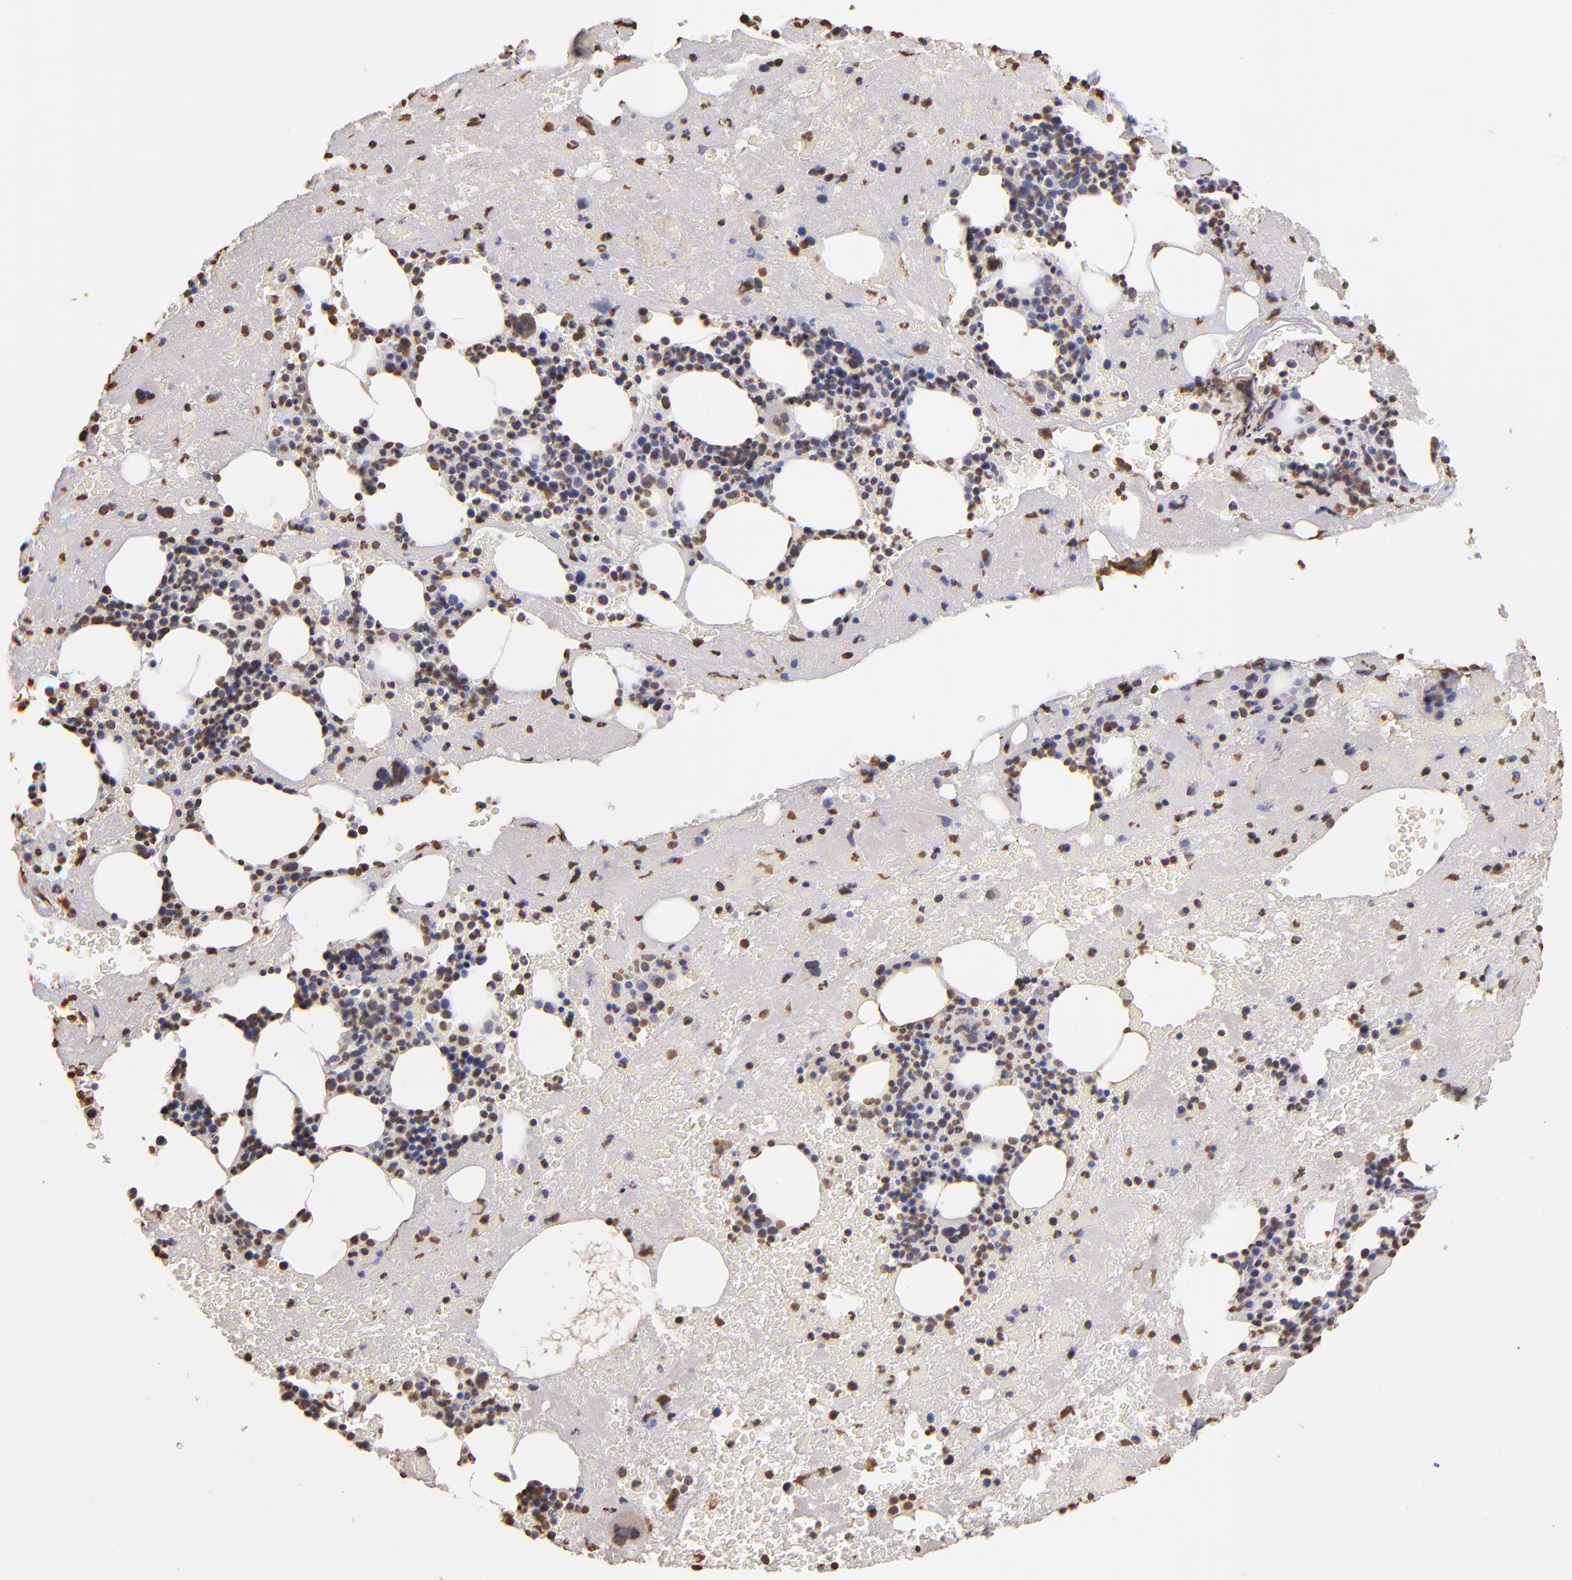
{"staining": {"intensity": "moderate", "quantity": "25%-75%", "location": "nuclear"}, "tissue": "bone marrow", "cell_type": "Hematopoietic cells", "image_type": "normal", "snomed": [{"axis": "morphology", "description": "Normal tissue, NOS"}, {"axis": "topography", "description": "Bone marrow"}], "caption": "Immunohistochemical staining of benign human bone marrow exhibits medium levels of moderate nuclear positivity in about 25%-75% of hematopoietic cells. The staining is performed using DAB (3,3'-diaminobenzidine) brown chromogen to label protein expression. The nuclei are counter-stained blue using hematoxylin.", "gene": "LBX1", "patient": {"sex": "male", "age": 76}}